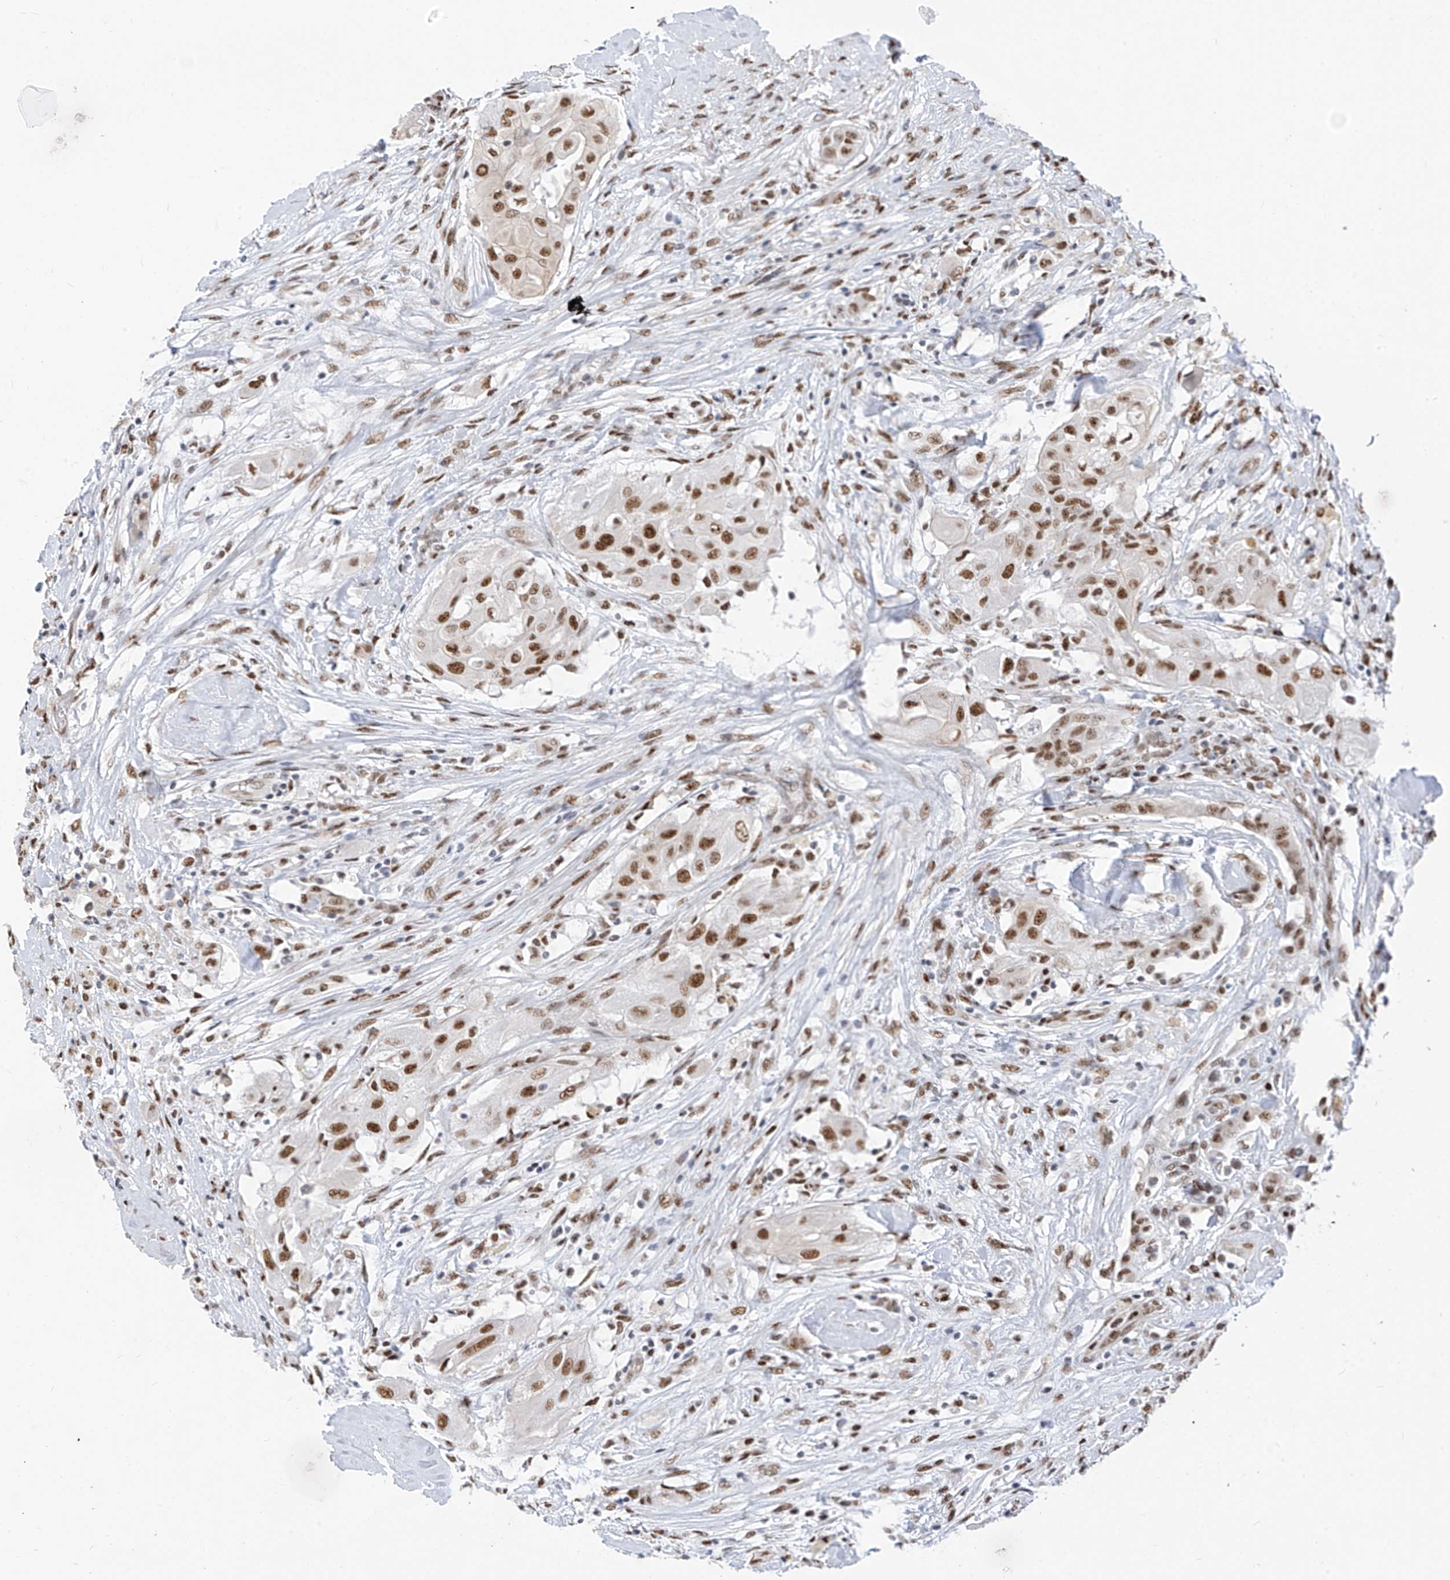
{"staining": {"intensity": "moderate", "quantity": ">75%", "location": "nuclear"}, "tissue": "thyroid cancer", "cell_type": "Tumor cells", "image_type": "cancer", "snomed": [{"axis": "morphology", "description": "Papillary adenocarcinoma, NOS"}, {"axis": "topography", "description": "Thyroid gland"}], "caption": "A brown stain highlights moderate nuclear positivity of a protein in thyroid cancer (papillary adenocarcinoma) tumor cells.", "gene": "KHSRP", "patient": {"sex": "female", "age": 59}}